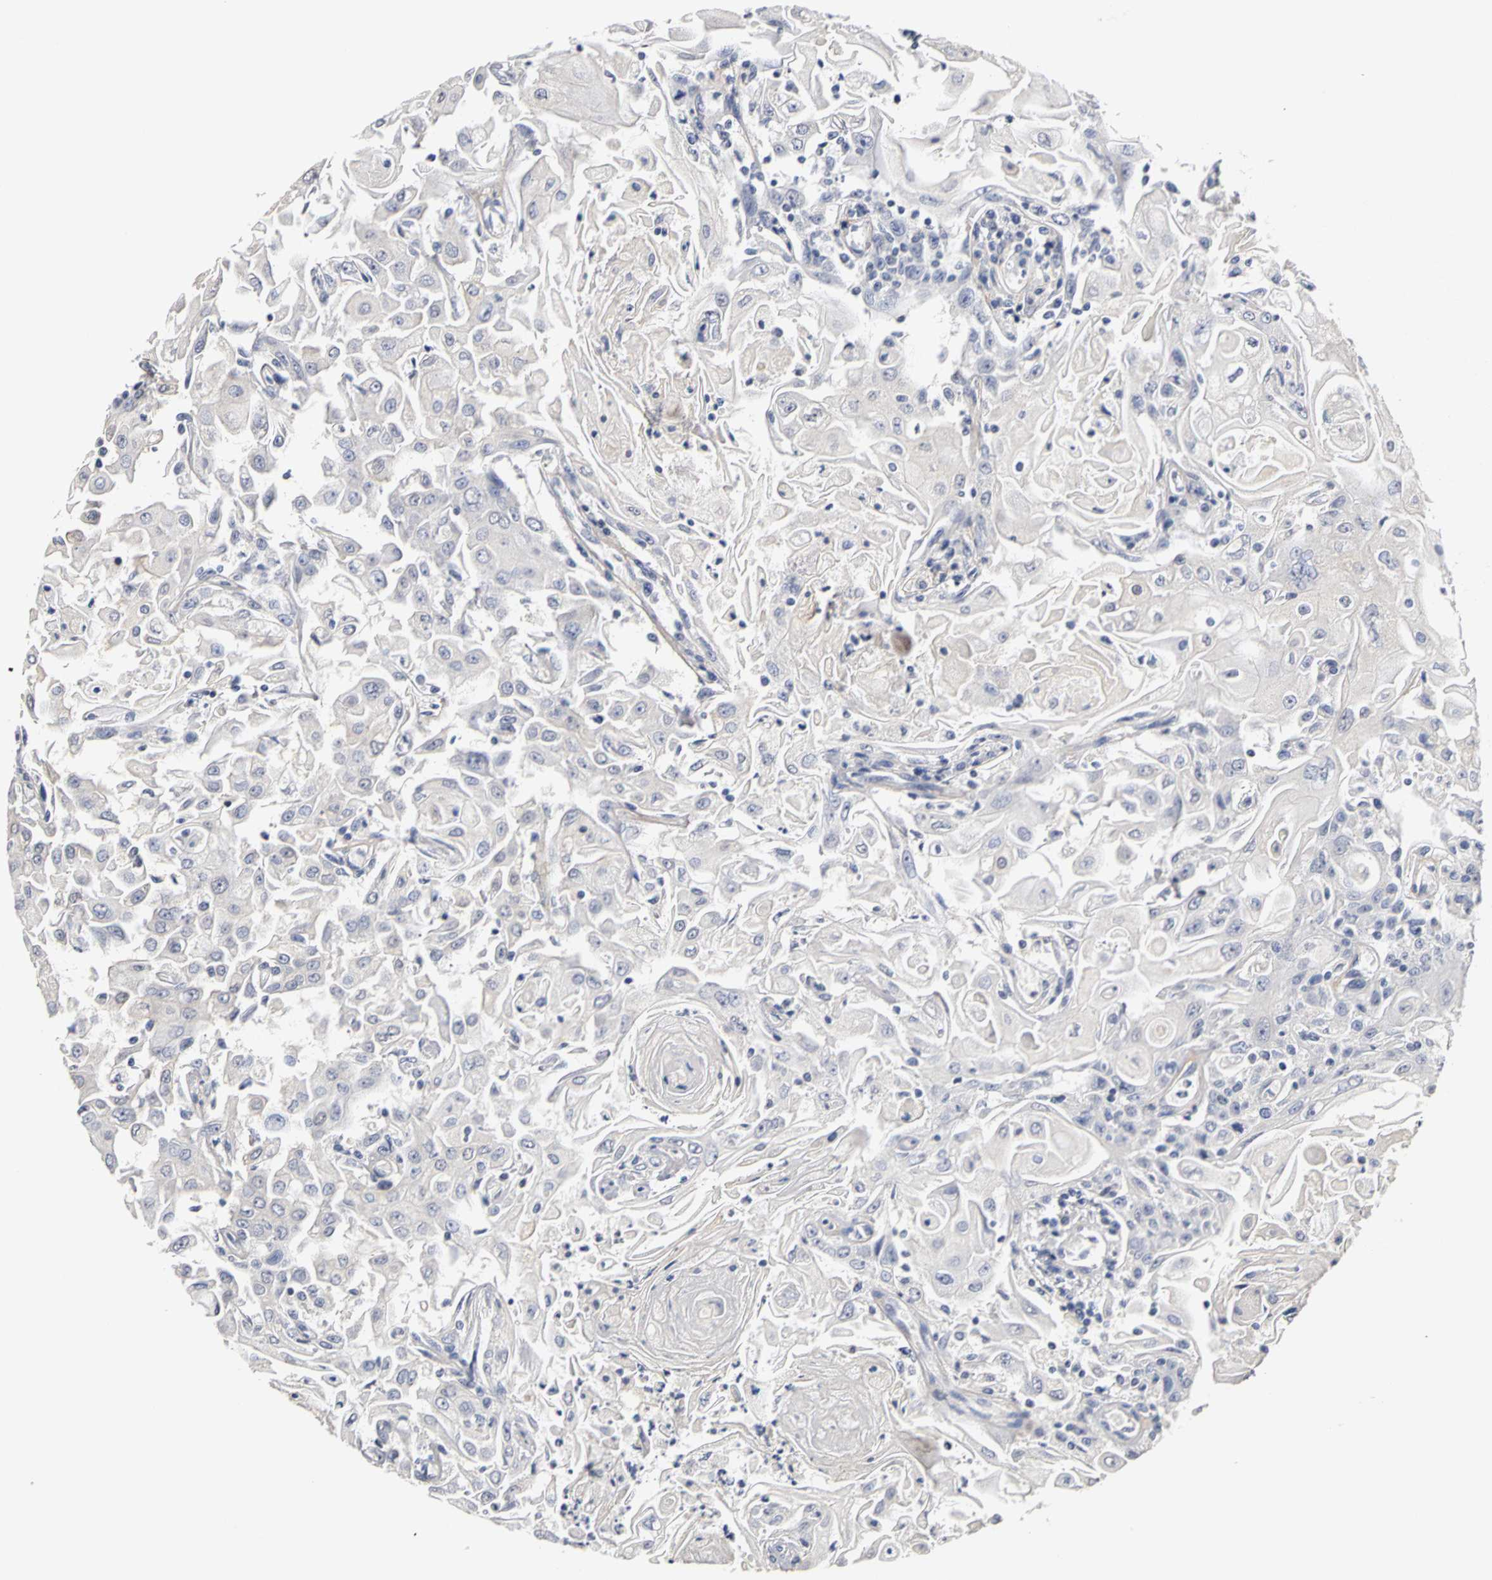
{"staining": {"intensity": "negative", "quantity": "none", "location": "none"}, "tissue": "head and neck cancer", "cell_type": "Tumor cells", "image_type": "cancer", "snomed": [{"axis": "morphology", "description": "Squamous cell carcinoma, NOS"}, {"axis": "topography", "description": "Oral tissue"}, {"axis": "topography", "description": "Head-Neck"}], "caption": "This is an immunohistochemistry image of human head and neck cancer. There is no expression in tumor cells.", "gene": "PGR", "patient": {"sex": "female", "age": 76}}